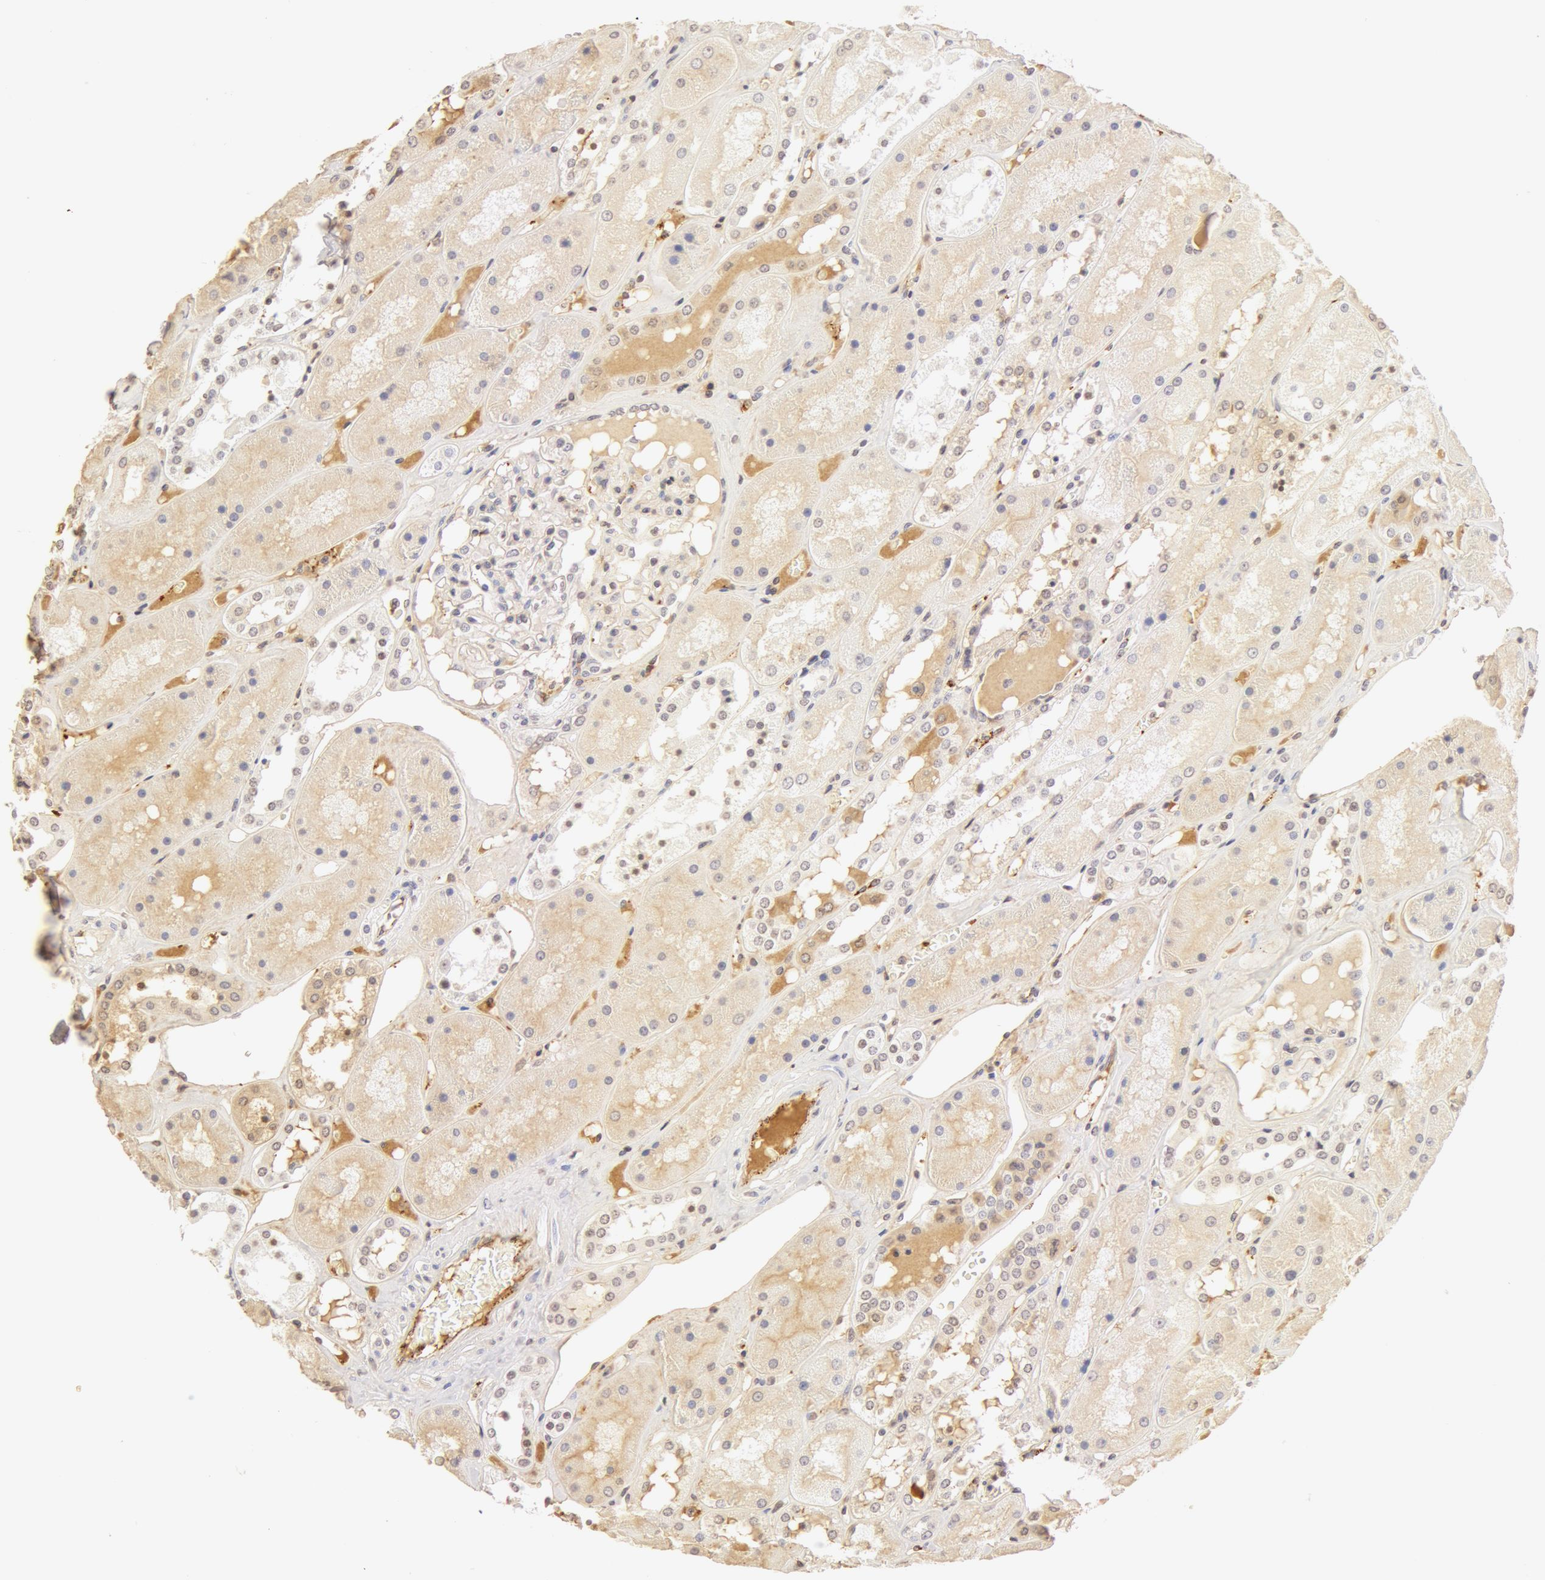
{"staining": {"intensity": "negative", "quantity": "none", "location": "none"}, "tissue": "kidney", "cell_type": "Cells in glomeruli", "image_type": "normal", "snomed": [{"axis": "morphology", "description": "Normal tissue, NOS"}, {"axis": "topography", "description": "Kidney"}], "caption": "Micrograph shows no protein staining in cells in glomeruli of unremarkable kidney.", "gene": "VWF", "patient": {"sex": "male", "age": 36}}